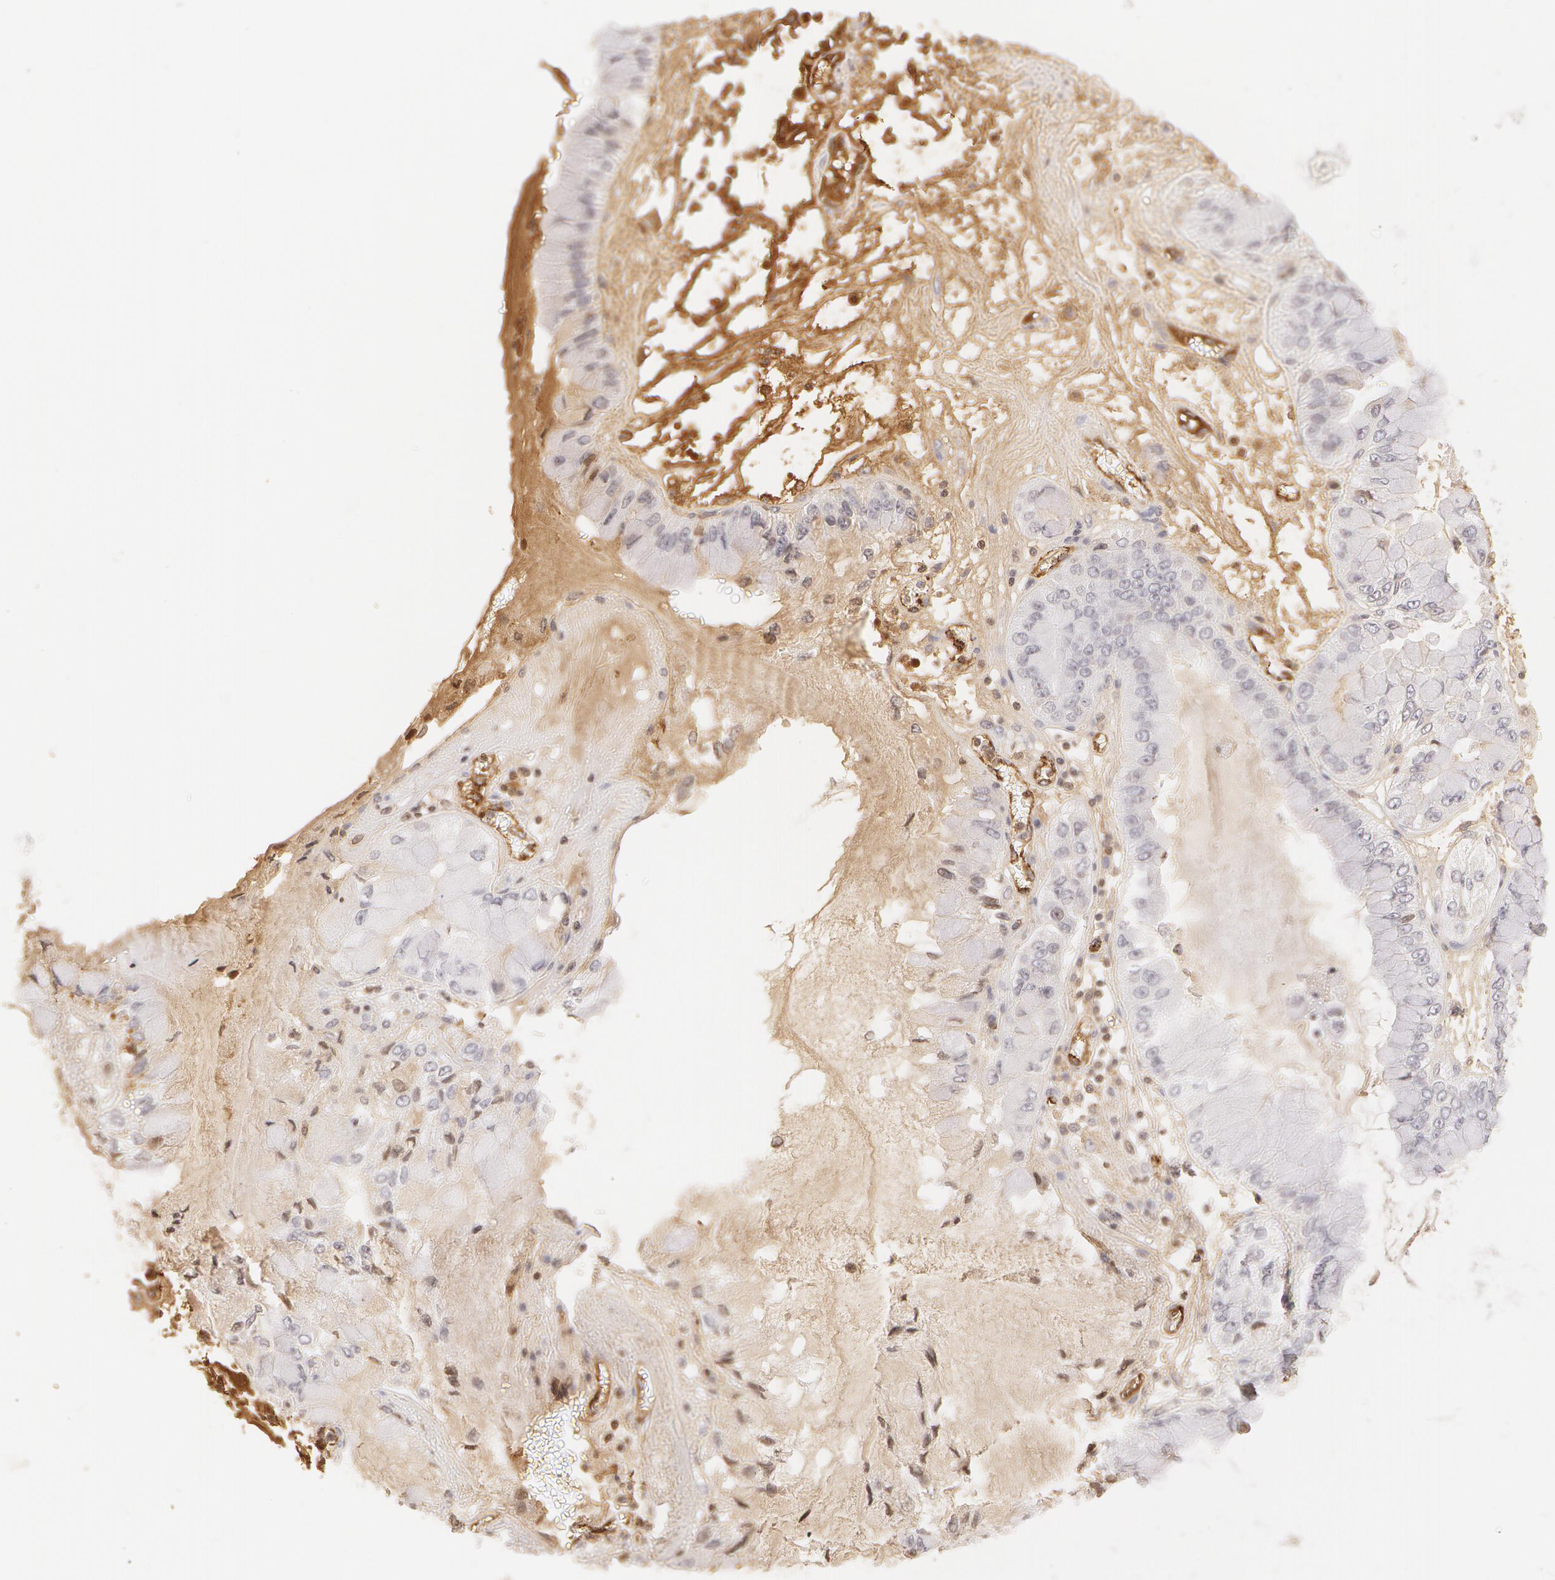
{"staining": {"intensity": "negative", "quantity": "none", "location": "none"}, "tissue": "liver cancer", "cell_type": "Tumor cells", "image_type": "cancer", "snomed": [{"axis": "morphology", "description": "Cholangiocarcinoma"}, {"axis": "topography", "description": "Liver"}], "caption": "Tumor cells show no significant protein staining in cholangiocarcinoma (liver).", "gene": "VWF", "patient": {"sex": "female", "age": 79}}